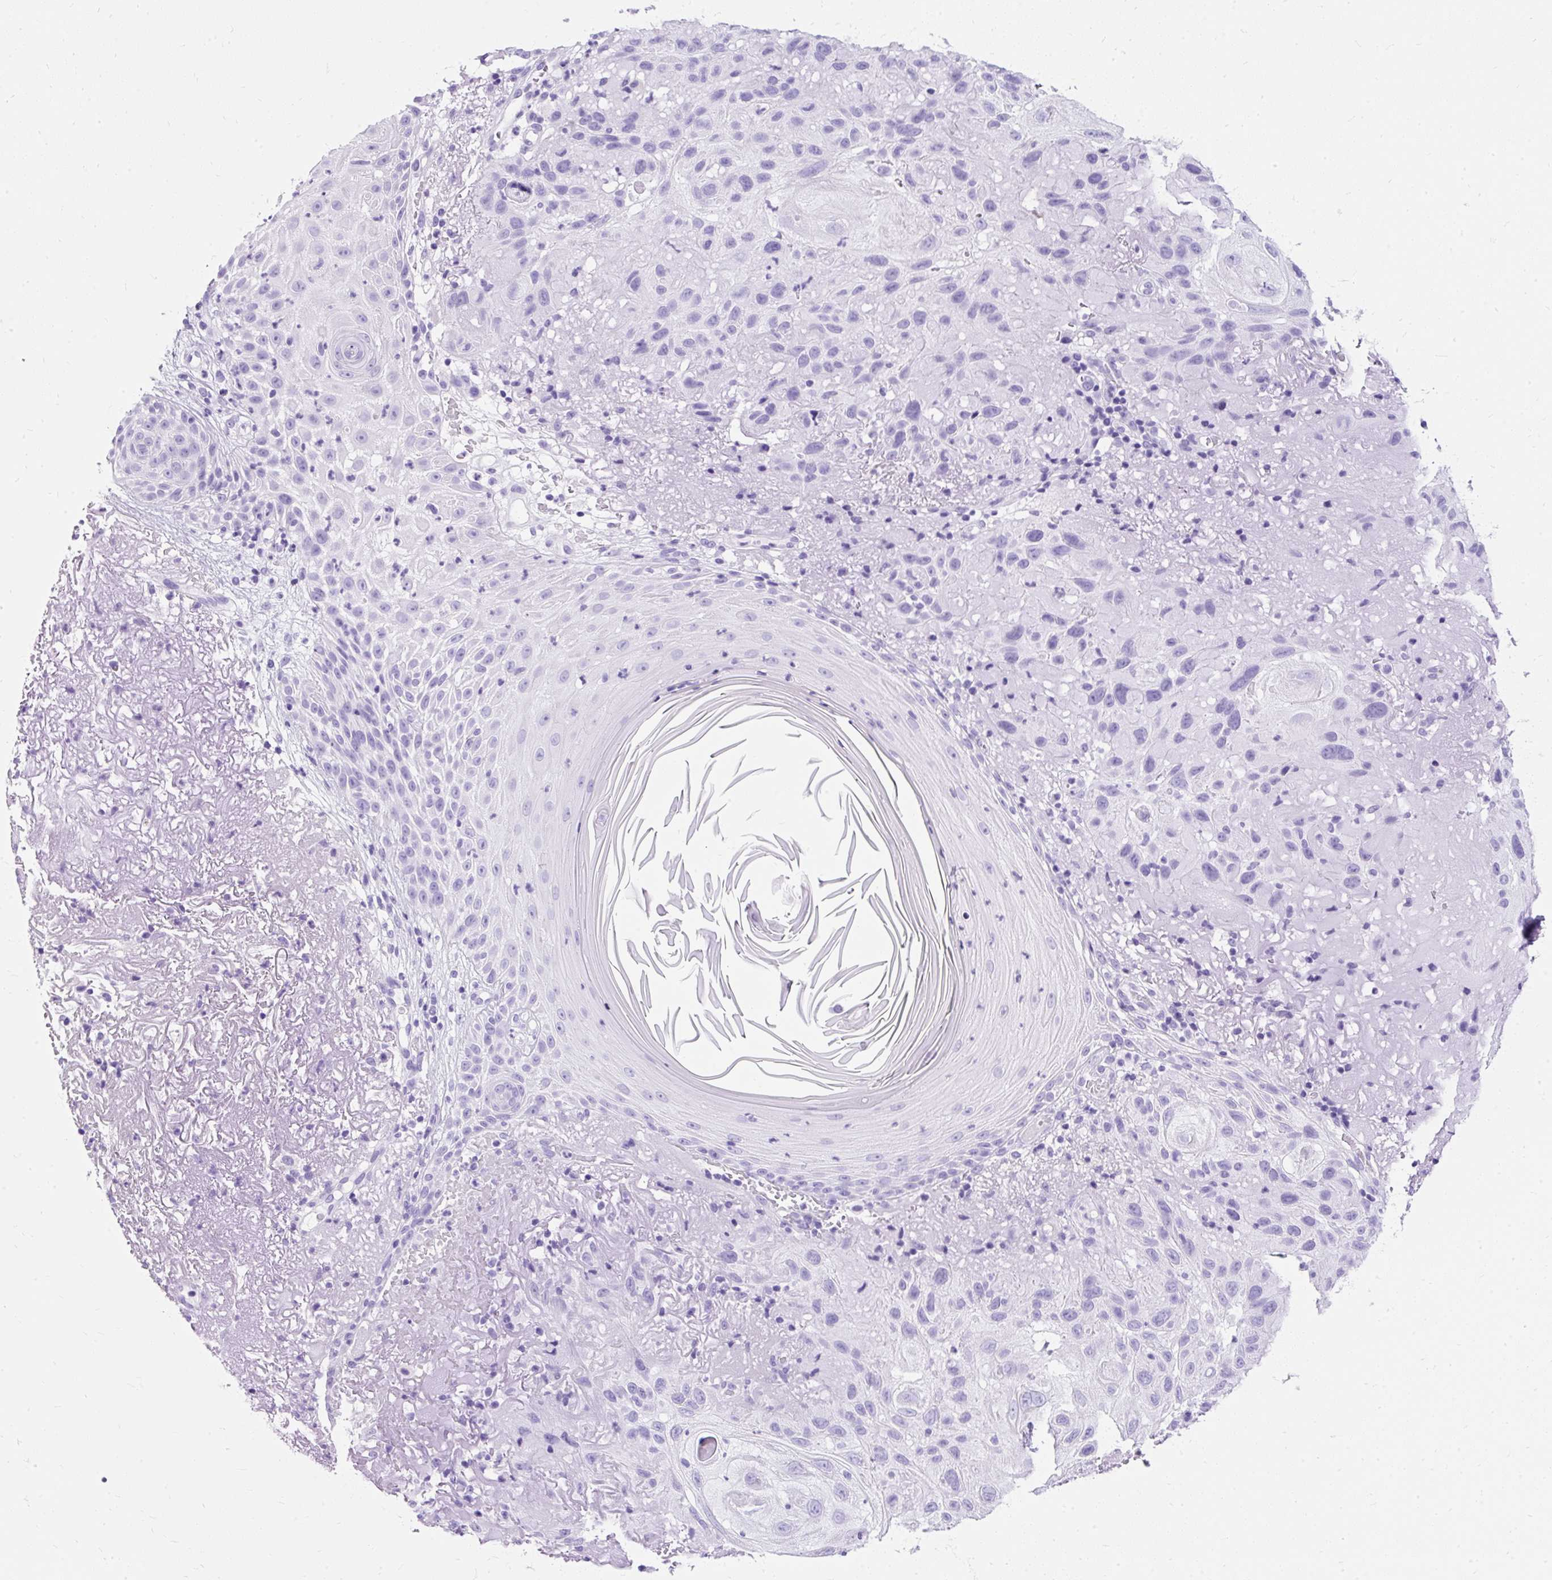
{"staining": {"intensity": "negative", "quantity": "none", "location": "none"}, "tissue": "skin cancer", "cell_type": "Tumor cells", "image_type": "cancer", "snomed": [{"axis": "morphology", "description": "Normal tissue, NOS"}, {"axis": "morphology", "description": "Squamous cell carcinoma, NOS"}, {"axis": "topography", "description": "Skin"}], "caption": "Immunohistochemistry of skin cancer (squamous cell carcinoma) shows no positivity in tumor cells. (DAB immunohistochemistry (IHC) with hematoxylin counter stain).", "gene": "PVALB", "patient": {"sex": "female", "age": 96}}